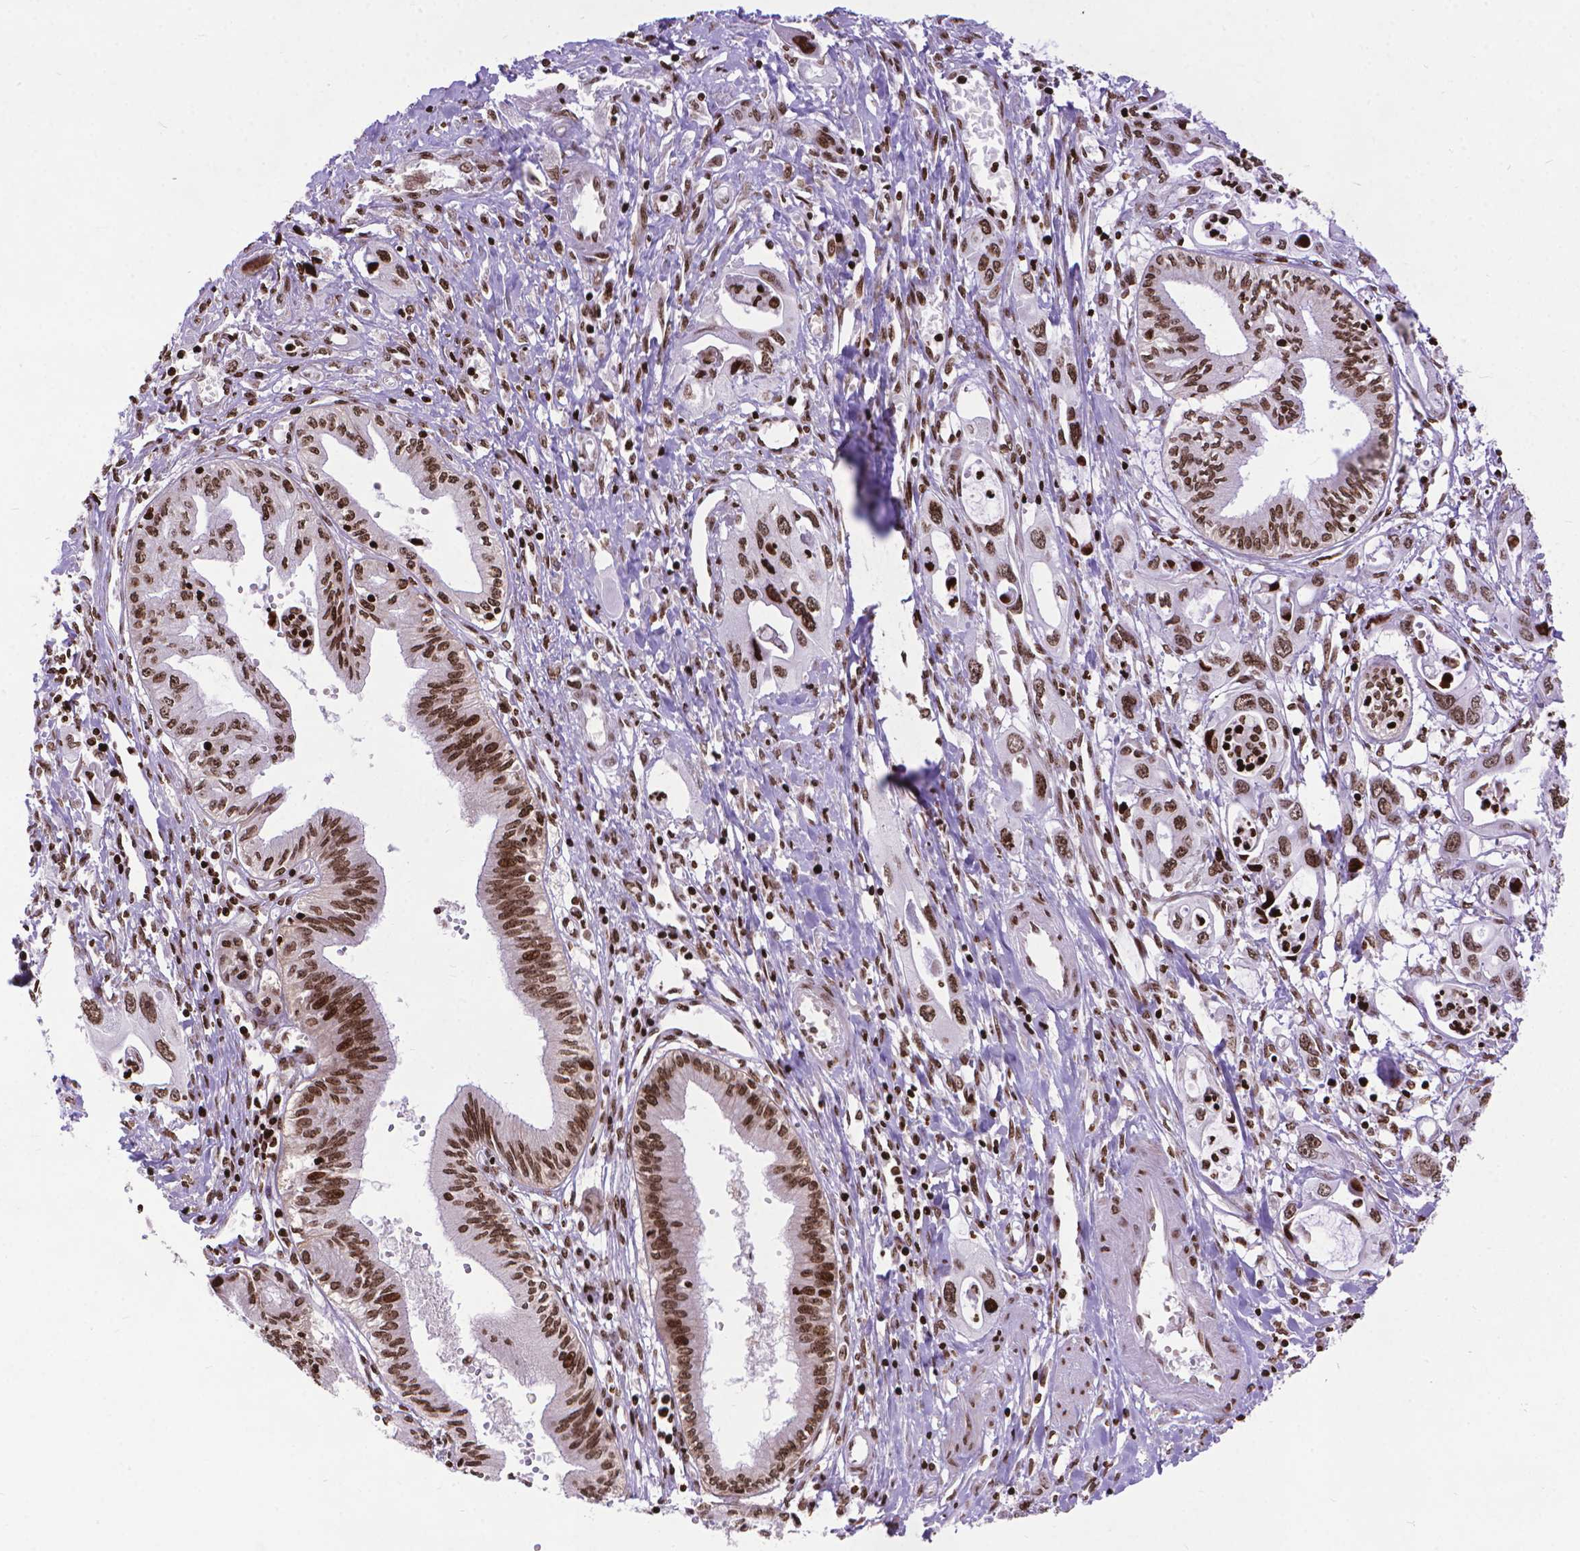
{"staining": {"intensity": "strong", "quantity": ">75%", "location": "nuclear"}, "tissue": "pancreatic cancer", "cell_type": "Tumor cells", "image_type": "cancer", "snomed": [{"axis": "morphology", "description": "Adenocarcinoma, NOS"}, {"axis": "topography", "description": "Pancreas"}], "caption": "IHC photomicrograph of neoplastic tissue: human pancreatic adenocarcinoma stained using immunohistochemistry (IHC) exhibits high levels of strong protein expression localized specifically in the nuclear of tumor cells, appearing as a nuclear brown color.", "gene": "AMER1", "patient": {"sex": "male", "age": 60}}